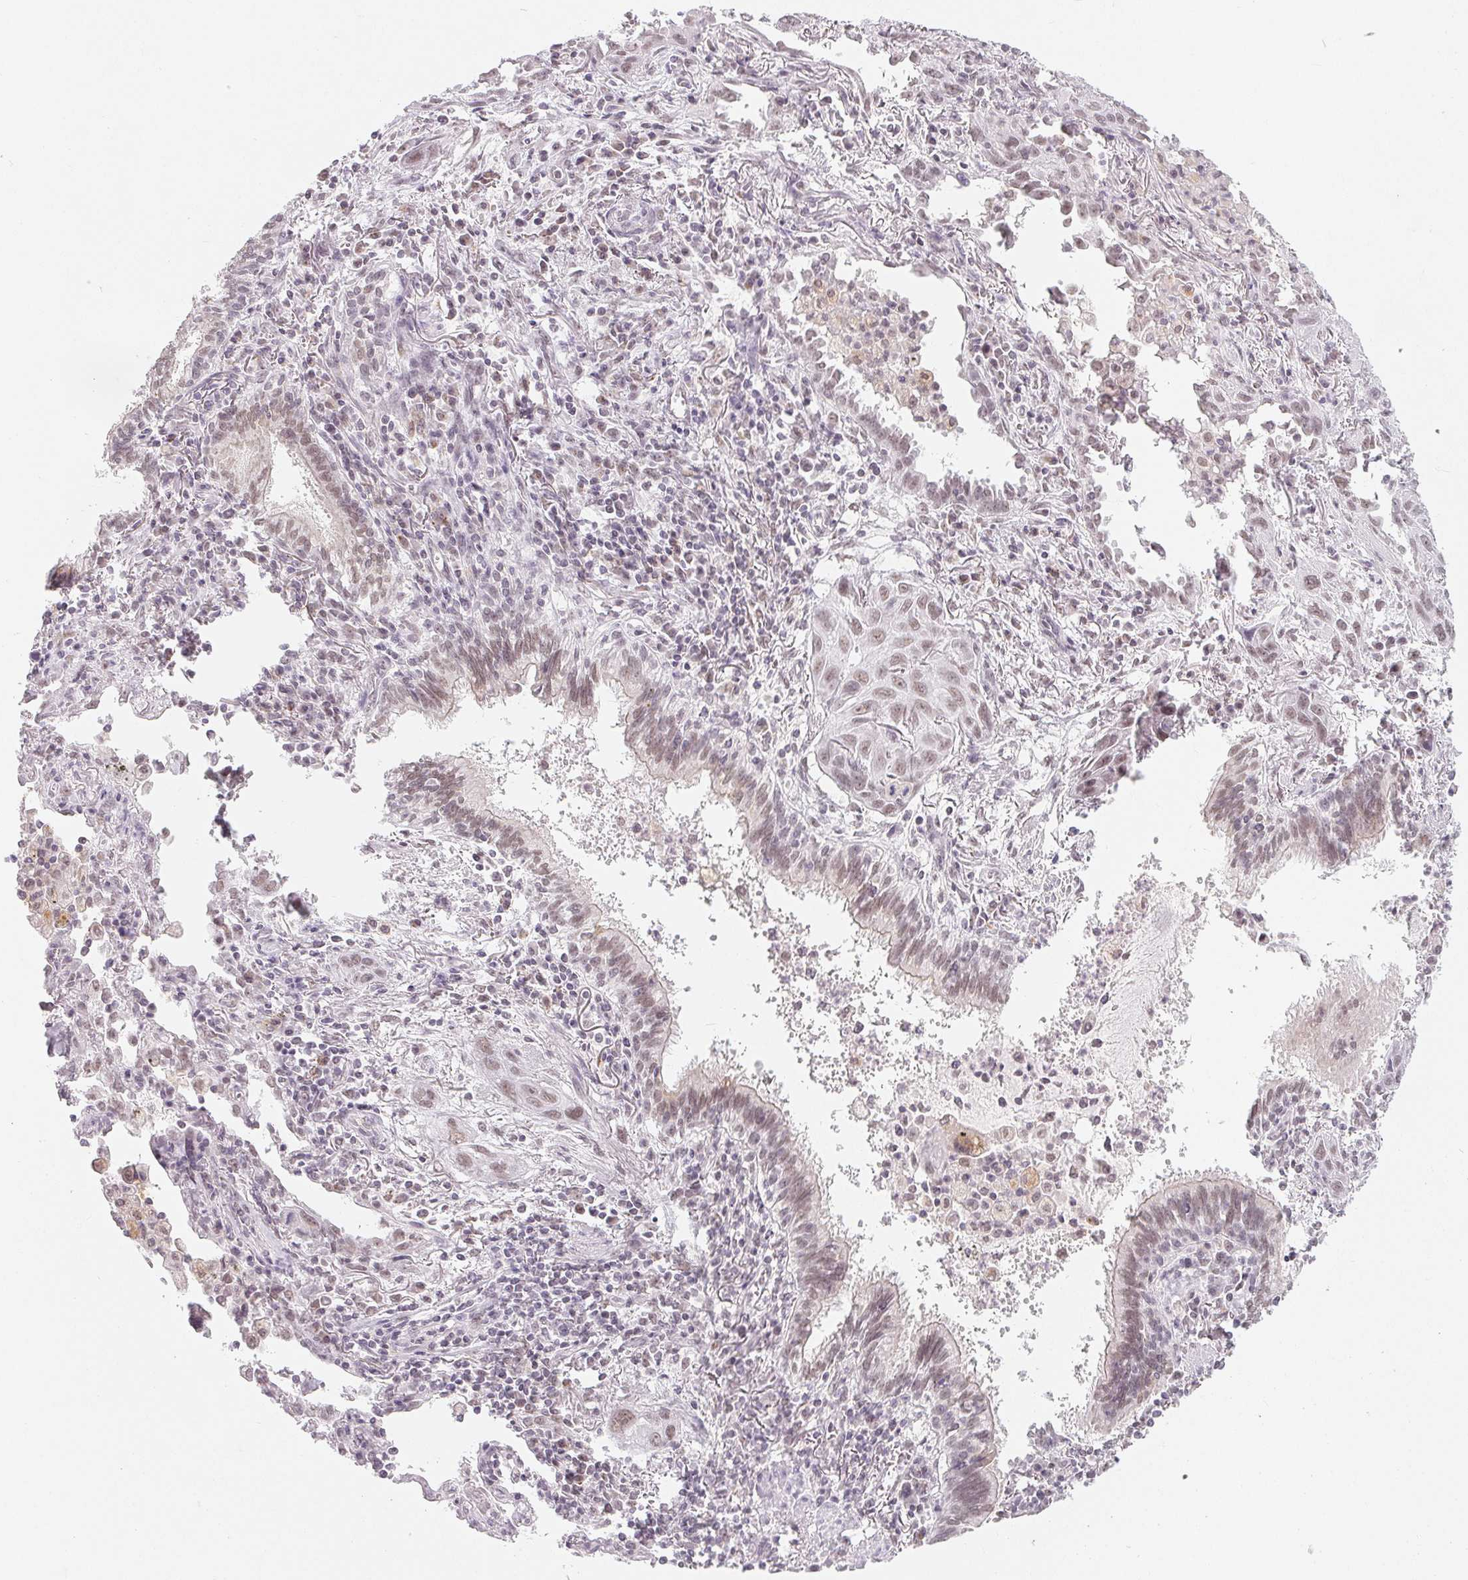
{"staining": {"intensity": "weak", "quantity": ">75%", "location": "nuclear"}, "tissue": "lung cancer", "cell_type": "Tumor cells", "image_type": "cancer", "snomed": [{"axis": "morphology", "description": "Squamous cell carcinoma, NOS"}, {"axis": "topography", "description": "Lung"}], "caption": "A brown stain shows weak nuclear positivity of a protein in human lung cancer (squamous cell carcinoma) tumor cells. (Stains: DAB in brown, nuclei in blue, Microscopy: brightfield microscopy at high magnification).", "gene": "NXF3", "patient": {"sex": "male", "age": 79}}